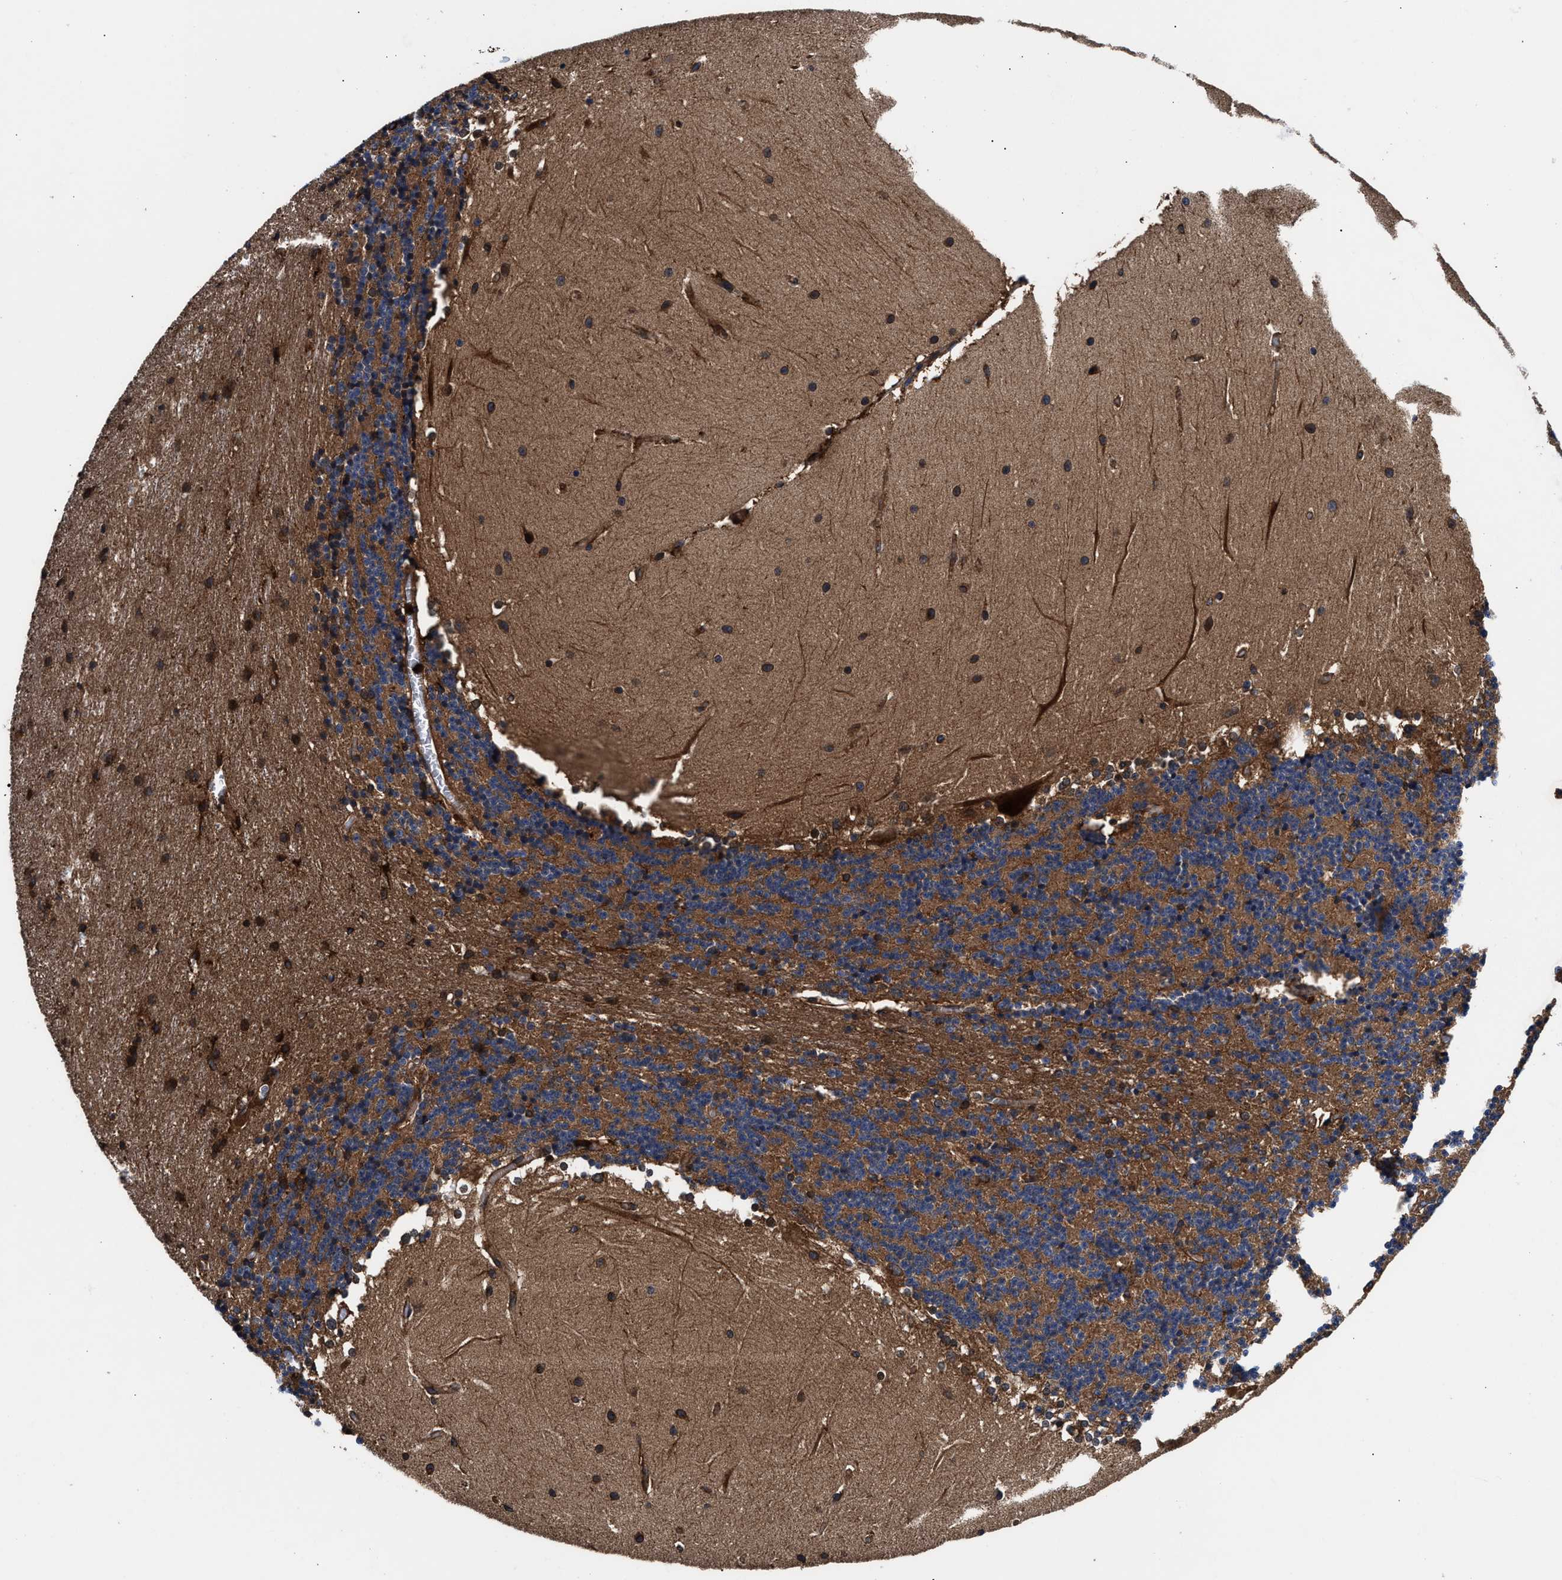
{"staining": {"intensity": "moderate", "quantity": ">75%", "location": "cytoplasmic/membranous"}, "tissue": "cerebellum", "cell_type": "Cells in granular layer", "image_type": "normal", "snomed": [{"axis": "morphology", "description": "Normal tissue, NOS"}, {"axis": "topography", "description": "Cerebellum"}], "caption": "Brown immunohistochemical staining in benign human cerebellum shows moderate cytoplasmic/membranous positivity in approximately >75% of cells in granular layer.", "gene": "ENSG00000286112", "patient": {"sex": "female", "age": 19}}